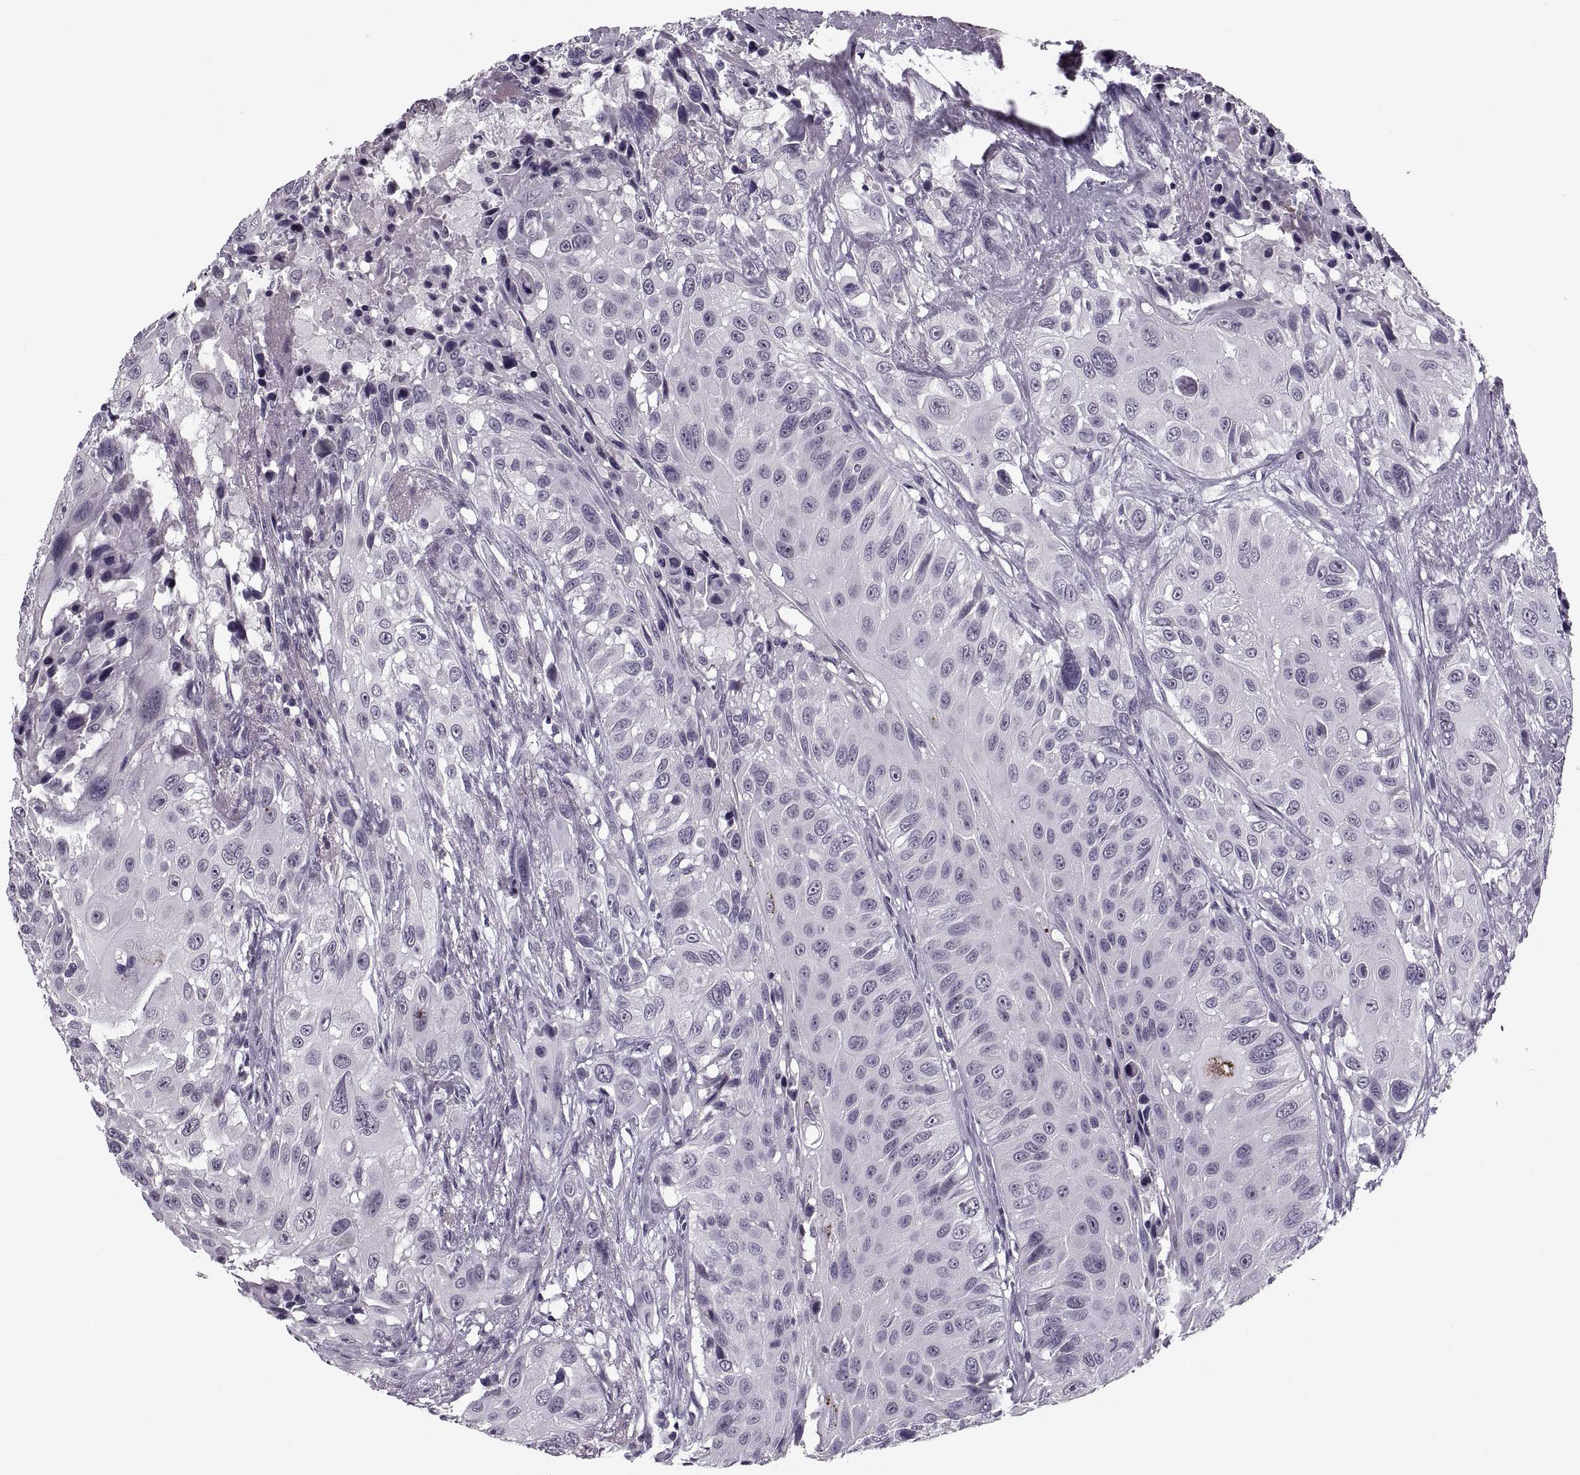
{"staining": {"intensity": "negative", "quantity": "none", "location": "none"}, "tissue": "urothelial cancer", "cell_type": "Tumor cells", "image_type": "cancer", "snomed": [{"axis": "morphology", "description": "Urothelial carcinoma, NOS"}, {"axis": "topography", "description": "Urinary bladder"}], "caption": "Tumor cells are negative for protein expression in human urothelial cancer.", "gene": "PAGE5", "patient": {"sex": "male", "age": 55}}